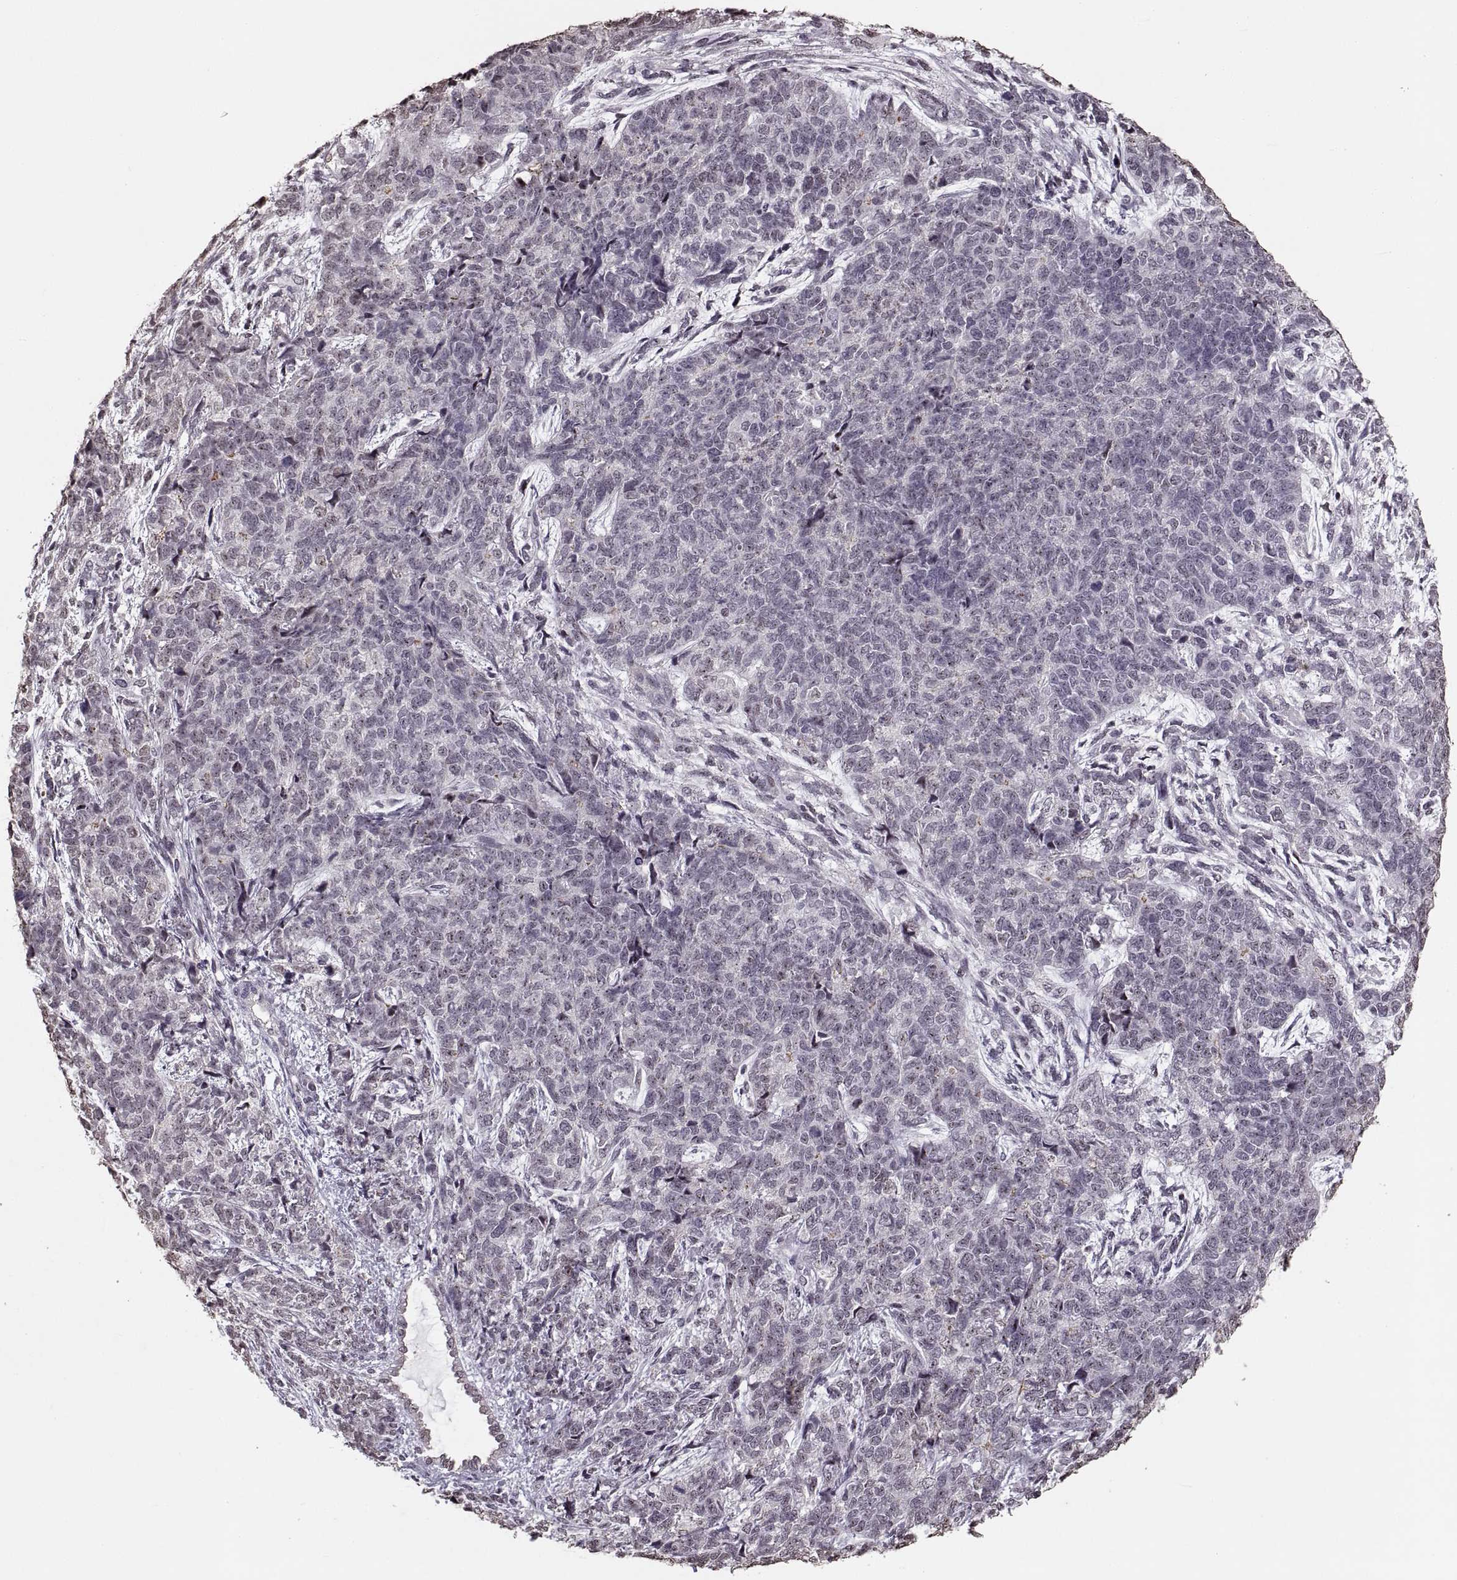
{"staining": {"intensity": "negative", "quantity": "none", "location": "none"}, "tissue": "cervical cancer", "cell_type": "Tumor cells", "image_type": "cancer", "snomed": [{"axis": "morphology", "description": "Squamous cell carcinoma, NOS"}, {"axis": "topography", "description": "Cervix"}], "caption": "Immunohistochemistry (IHC) photomicrograph of neoplastic tissue: human cervical cancer stained with DAB demonstrates no significant protein positivity in tumor cells. (DAB (3,3'-diaminobenzidine) IHC visualized using brightfield microscopy, high magnification).", "gene": "PALS1", "patient": {"sex": "female", "age": 63}}